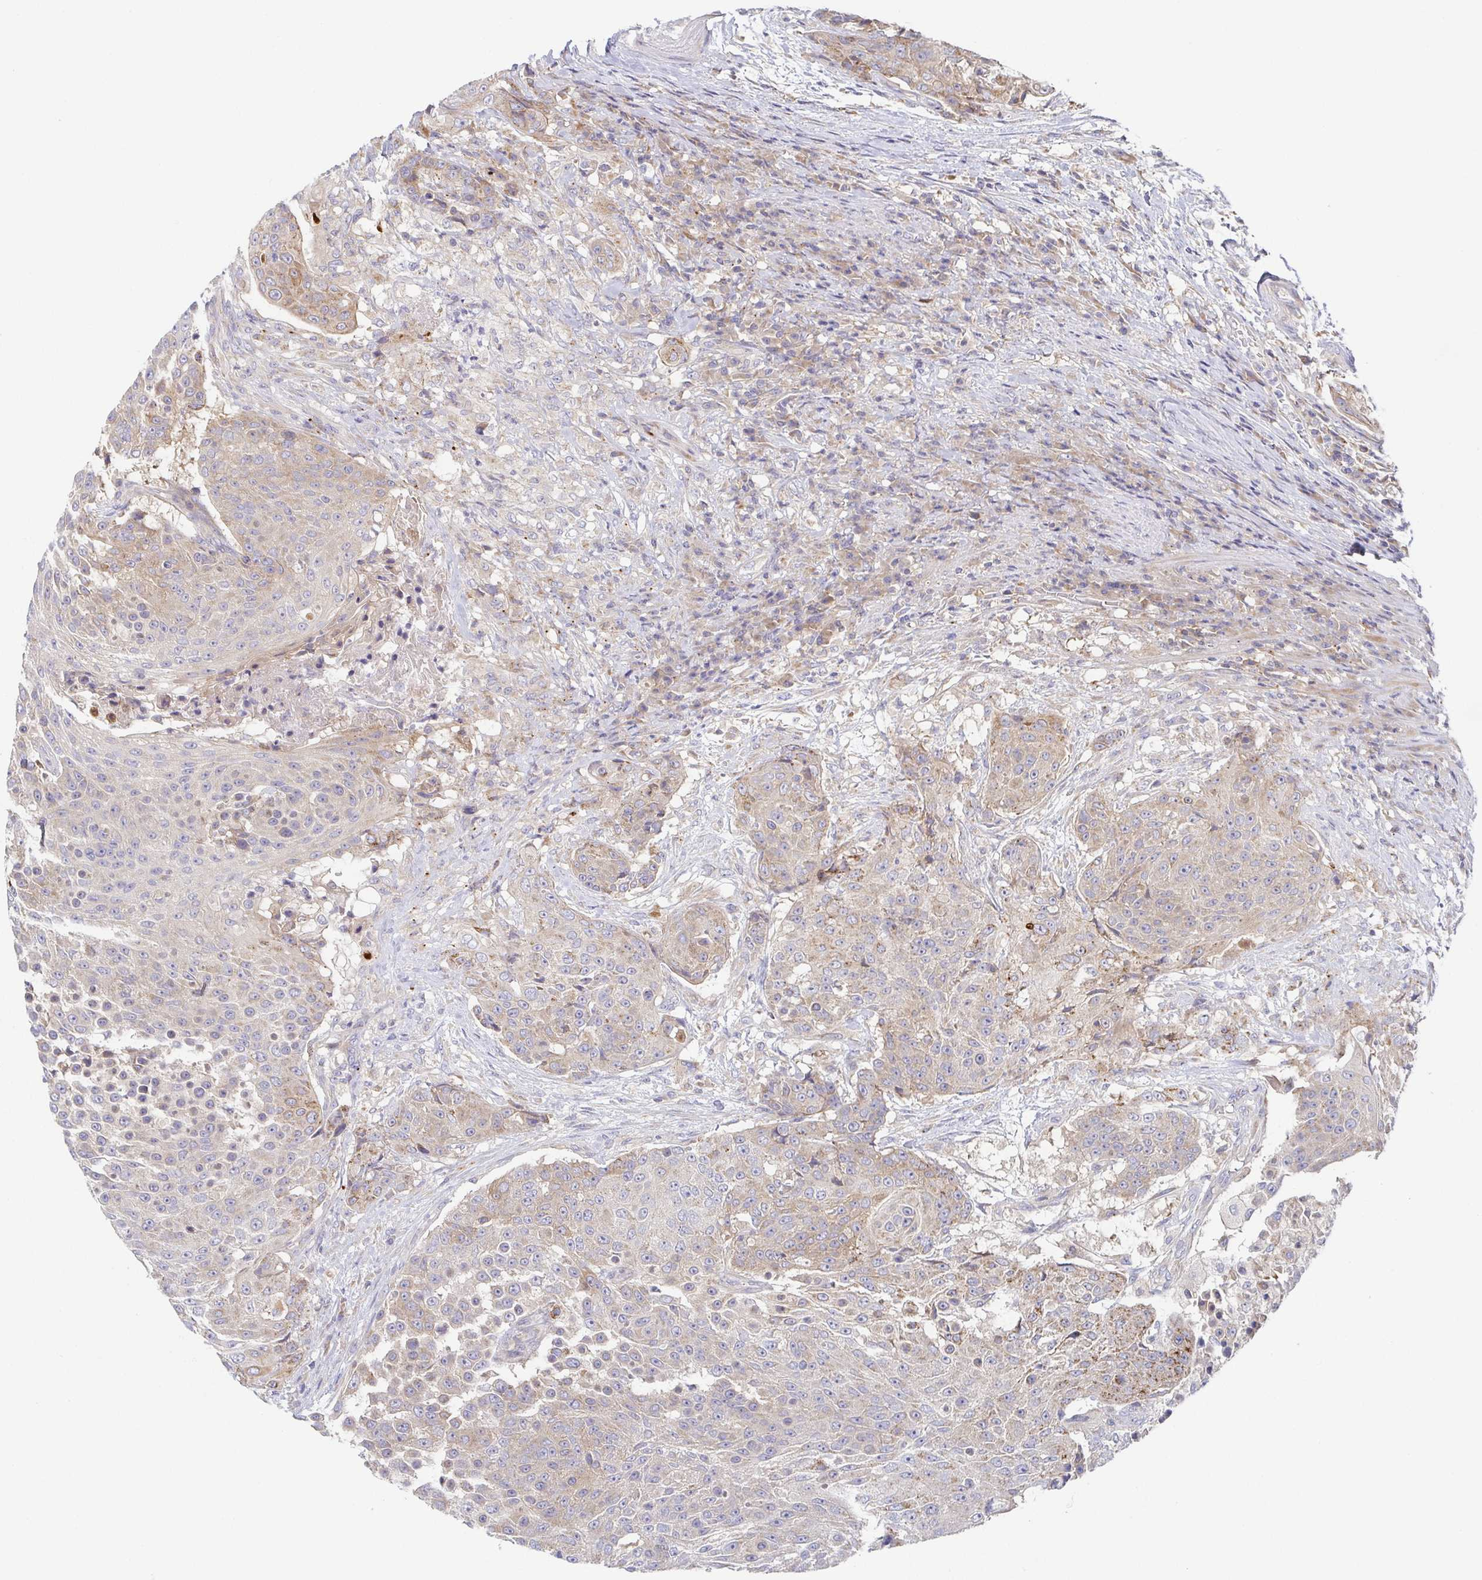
{"staining": {"intensity": "weak", "quantity": "25%-75%", "location": "cytoplasmic/membranous"}, "tissue": "urothelial cancer", "cell_type": "Tumor cells", "image_type": "cancer", "snomed": [{"axis": "morphology", "description": "Urothelial carcinoma, High grade"}, {"axis": "topography", "description": "Urinary bladder"}], "caption": "Urothelial cancer tissue displays weak cytoplasmic/membranous expression in about 25%-75% of tumor cells", "gene": "TUFT1", "patient": {"sex": "female", "age": 63}}